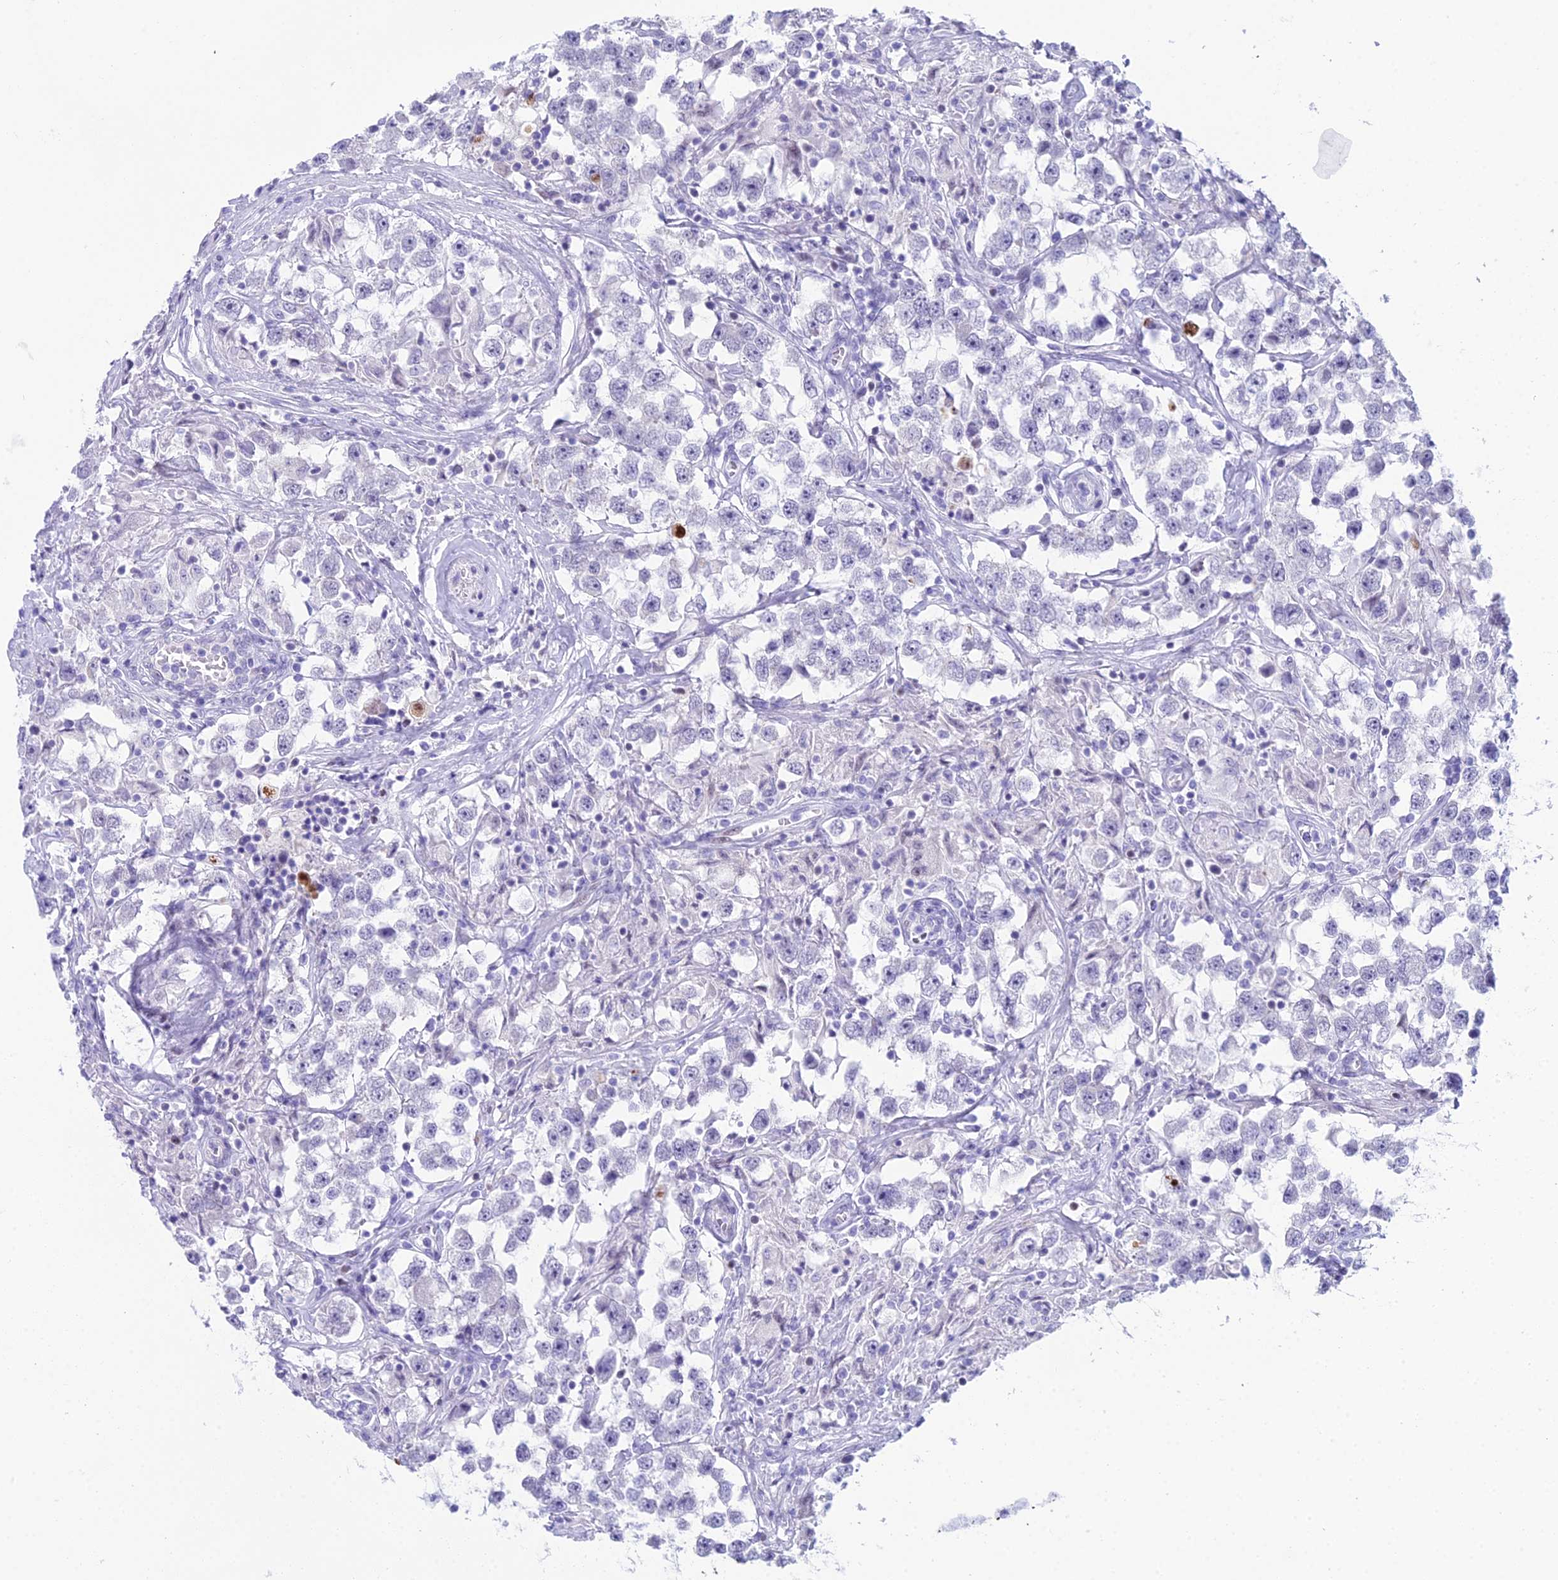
{"staining": {"intensity": "negative", "quantity": "none", "location": "none"}, "tissue": "testis cancer", "cell_type": "Tumor cells", "image_type": "cancer", "snomed": [{"axis": "morphology", "description": "Seminoma, NOS"}, {"axis": "topography", "description": "Testis"}], "caption": "Photomicrograph shows no protein expression in tumor cells of seminoma (testis) tissue.", "gene": "CC2D2A", "patient": {"sex": "male", "age": 46}}